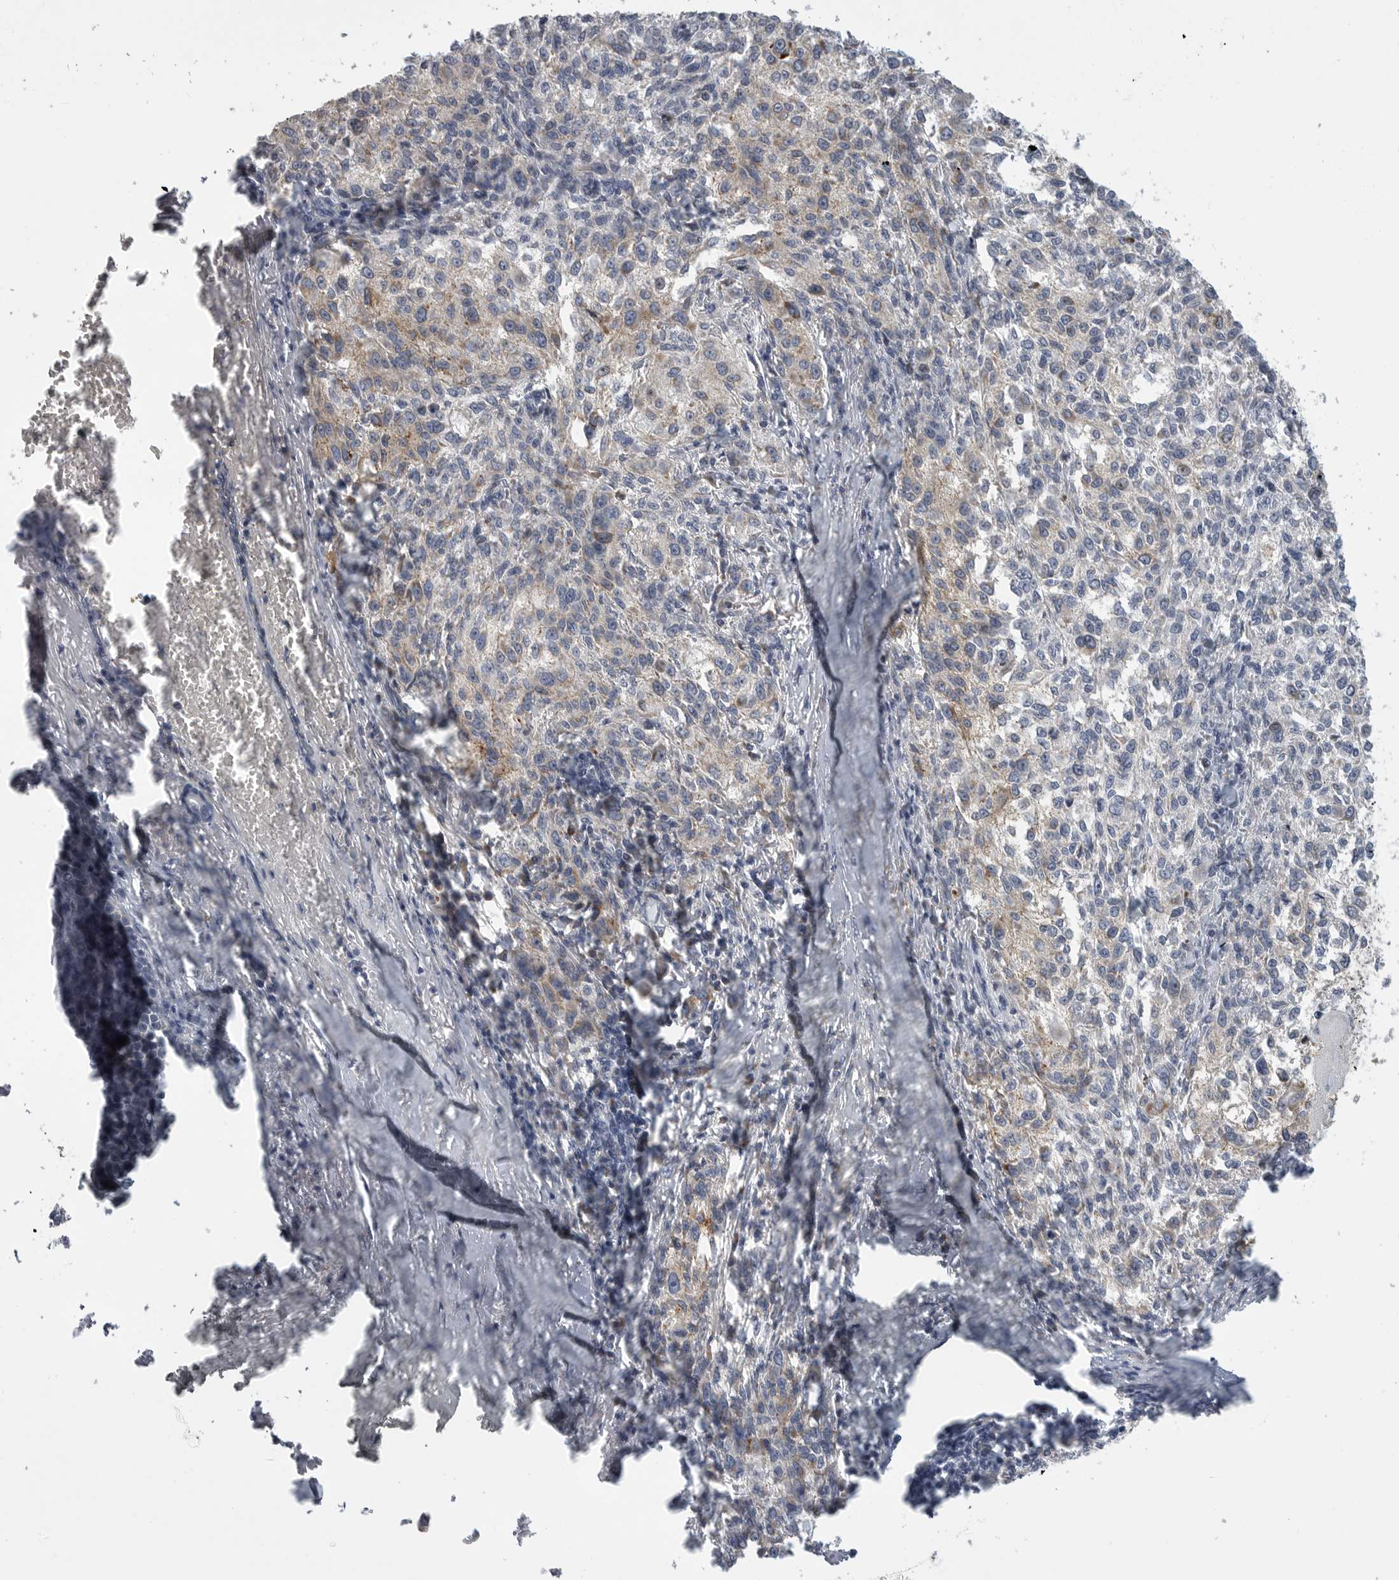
{"staining": {"intensity": "weak", "quantity": "<25%", "location": "cytoplasmic/membranous"}, "tissue": "melanoma", "cell_type": "Tumor cells", "image_type": "cancer", "snomed": [{"axis": "morphology", "description": "Necrosis, NOS"}, {"axis": "morphology", "description": "Malignant melanoma, NOS"}, {"axis": "topography", "description": "Skin"}], "caption": "Histopathology image shows no significant protein positivity in tumor cells of malignant melanoma.", "gene": "SDC3", "patient": {"sex": "female", "age": 87}}